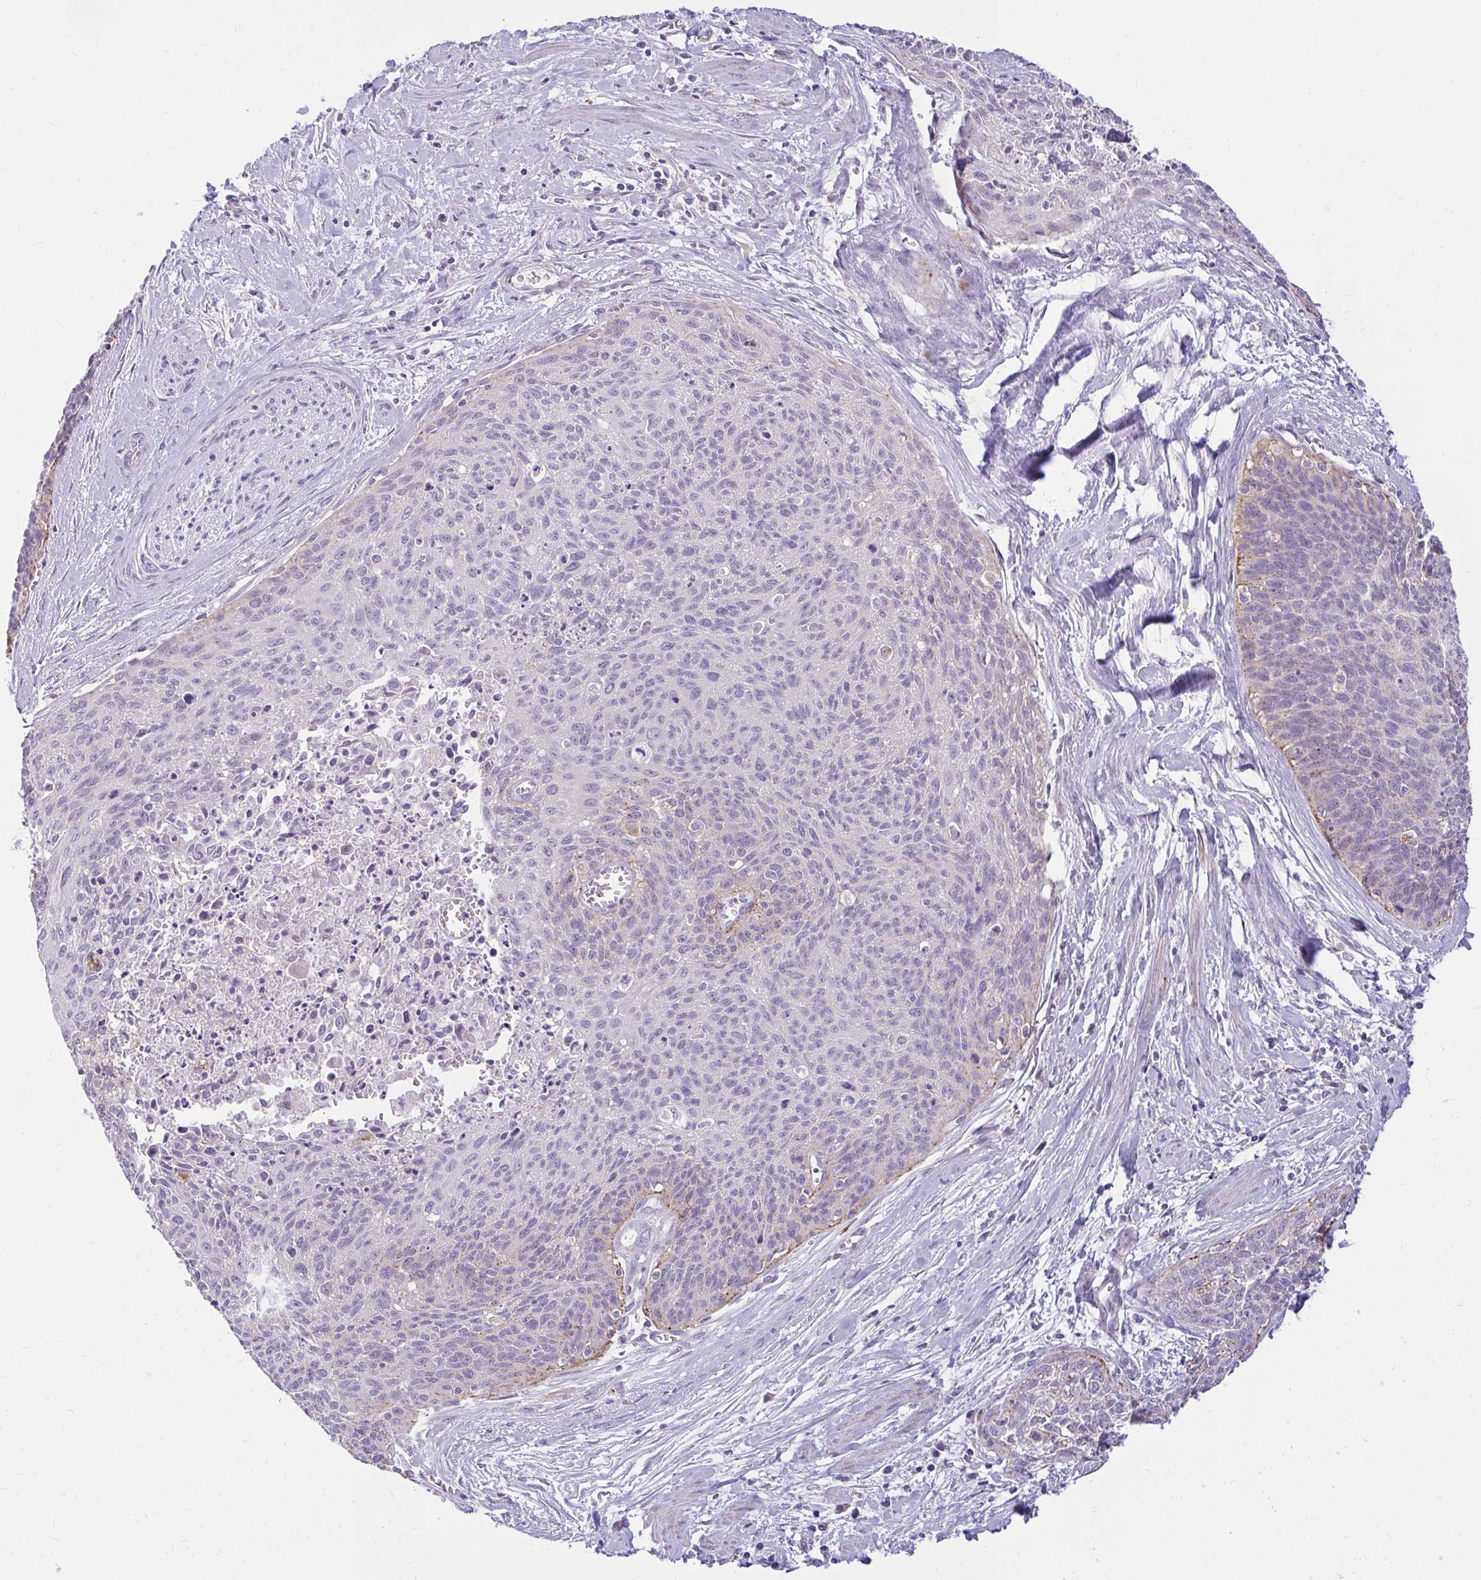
{"staining": {"intensity": "weak", "quantity": "<25%", "location": "cytoplasmic/membranous"}, "tissue": "cervical cancer", "cell_type": "Tumor cells", "image_type": "cancer", "snomed": [{"axis": "morphology", "description": "Squamous cell carcinoma, NOS"}, {"axis": "topography", "description": "Cervix"}], "caption": "Cervical squamous cell carcinoma was stained to show a protein in brown. There is no significant staining in tumor cells.", "gene": "PKN3", "patient": {"sex": "female", "age": 55}}